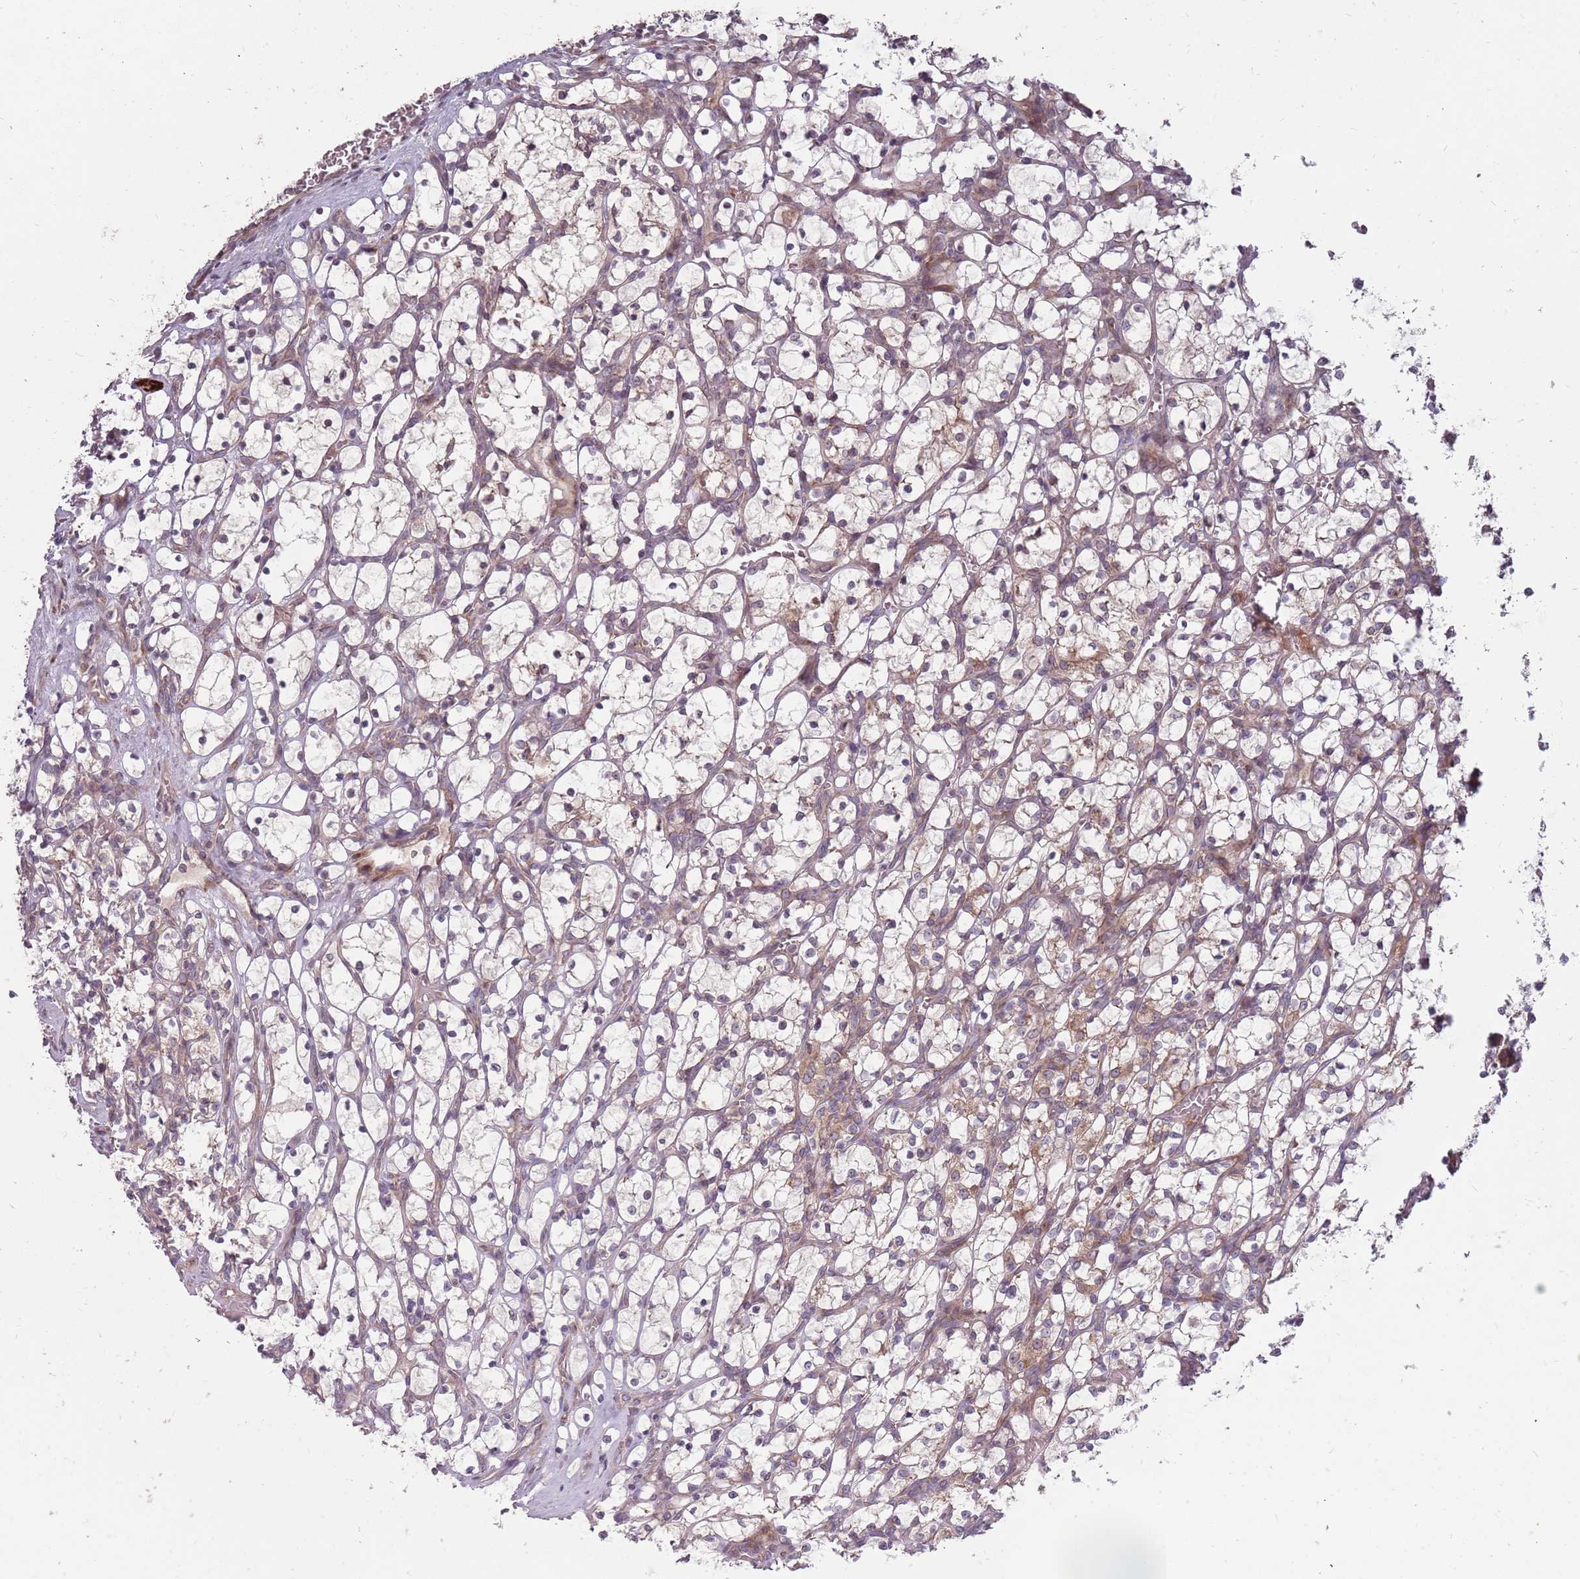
{"staining": {"intensity": "weak", "quantity": "<25%", "location": "cytoplasmic/membranous"}, "tissue": "renal cancer", "cell_type": "Tumor cells", "image_type": "cancer", "snomed": [{"axis": "morphology", "description": "Adenocarcinoma, NOS"}, {"axis": "topography", "description": "Kidney"}], "caption": "High magnification brightfield microscopy of renal adenocarcinoma stained with DAB (3,3'-diaminobenzidine) (brown) and counterstained with hematoxylin (blue): tumor cells show no significant expression.", "gene": "PLD6", "patient": {"sex": "female", "age": 69}}